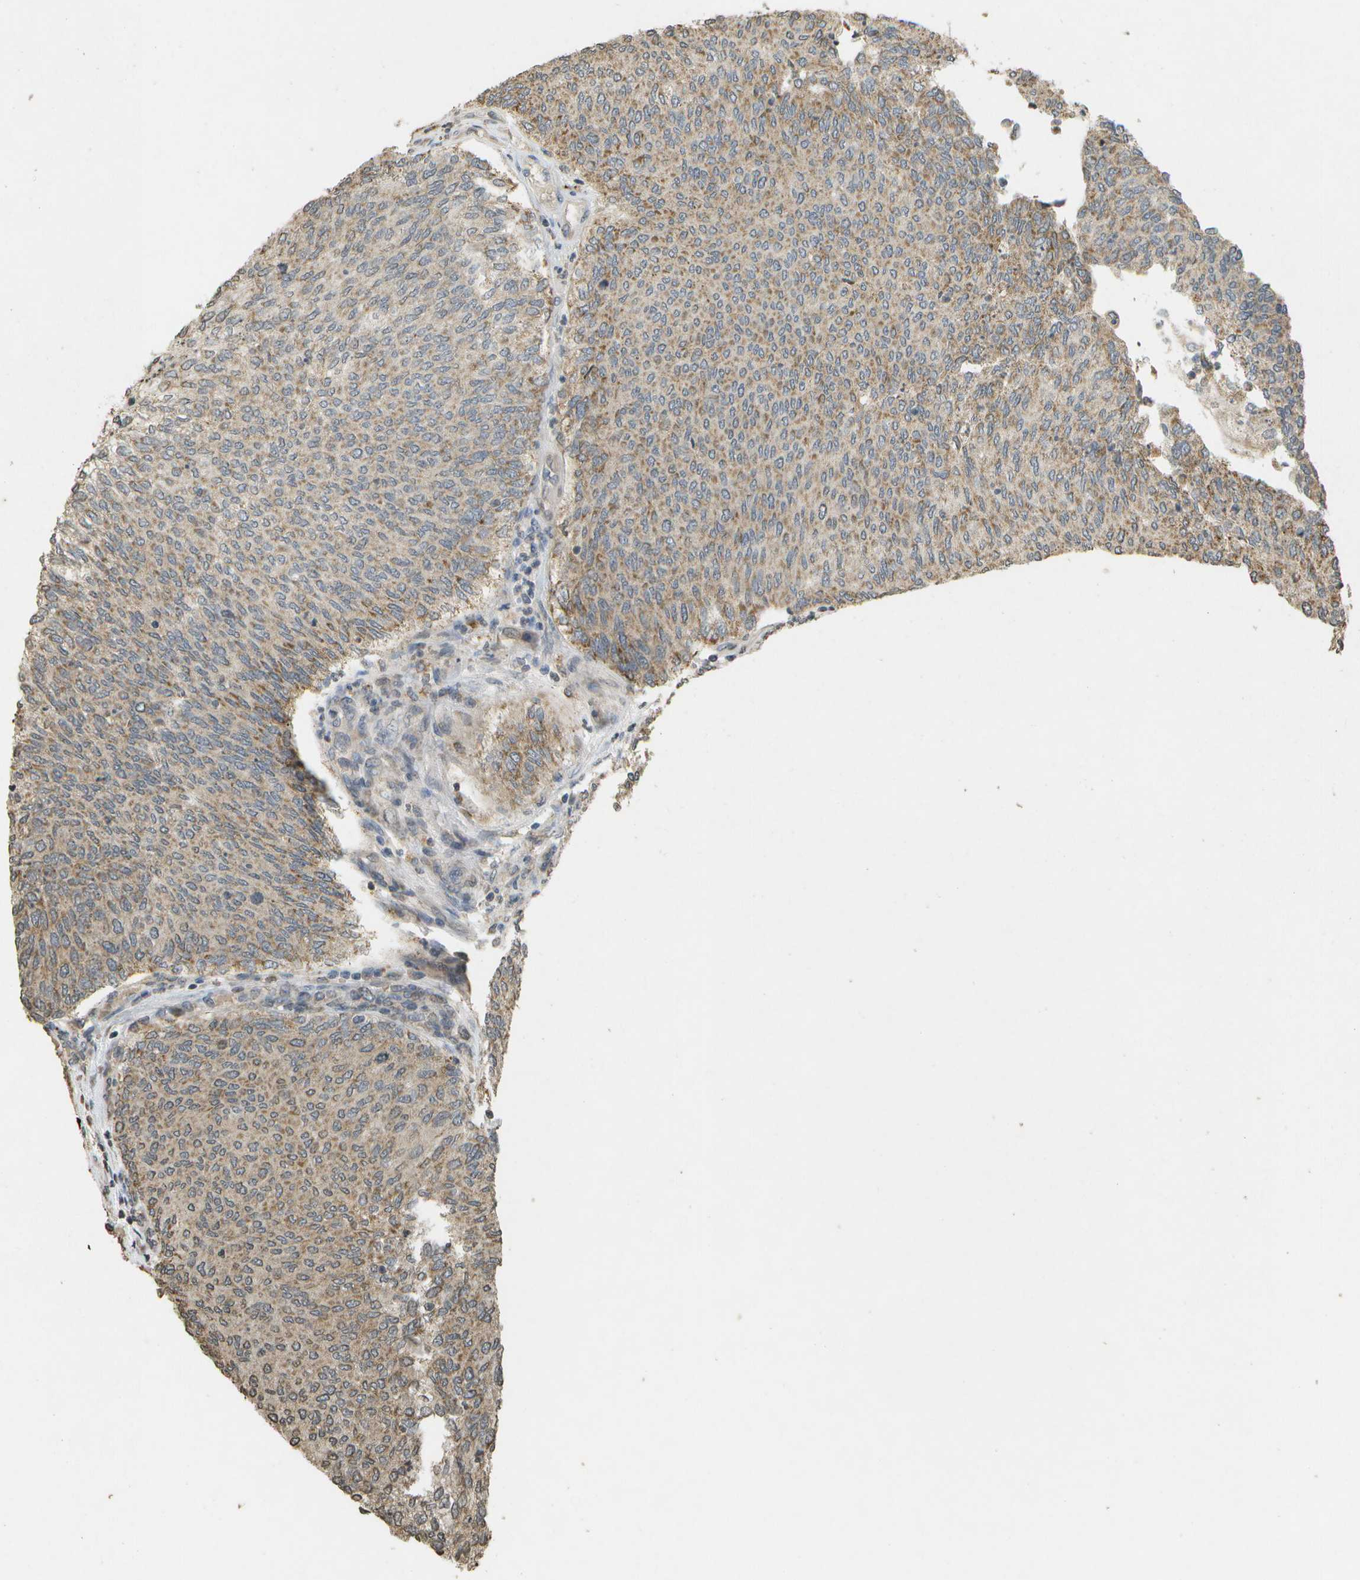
{"staining": {"intensity": "moderate", "quantity": ">75%", "location": "cytoplasmic/membranous"}, "tissue": "urothelial cancer", "cell_type": "Tumor cells", "image_type": "cancer", "snomed": [{"axis": "morphology", "description": "Urothelial carcinoma, Low grade"}, {"axis": "topography", "description": "Urinary bladder"}], "caption": "Low-grade urothelial carcinoma was stained to show a protein in brown. There is medium levels of moderate cytoplasmic/membranous positivity in approximately >75% of tumor cells. Using DAB (3,3'-diaminobenzidine) (brown) and hematoxylin (blue) stains, captured at high magnification using brightfield microscopy.", "gene": "RAB21", "patient": {"sex": "female", "age": 79}}